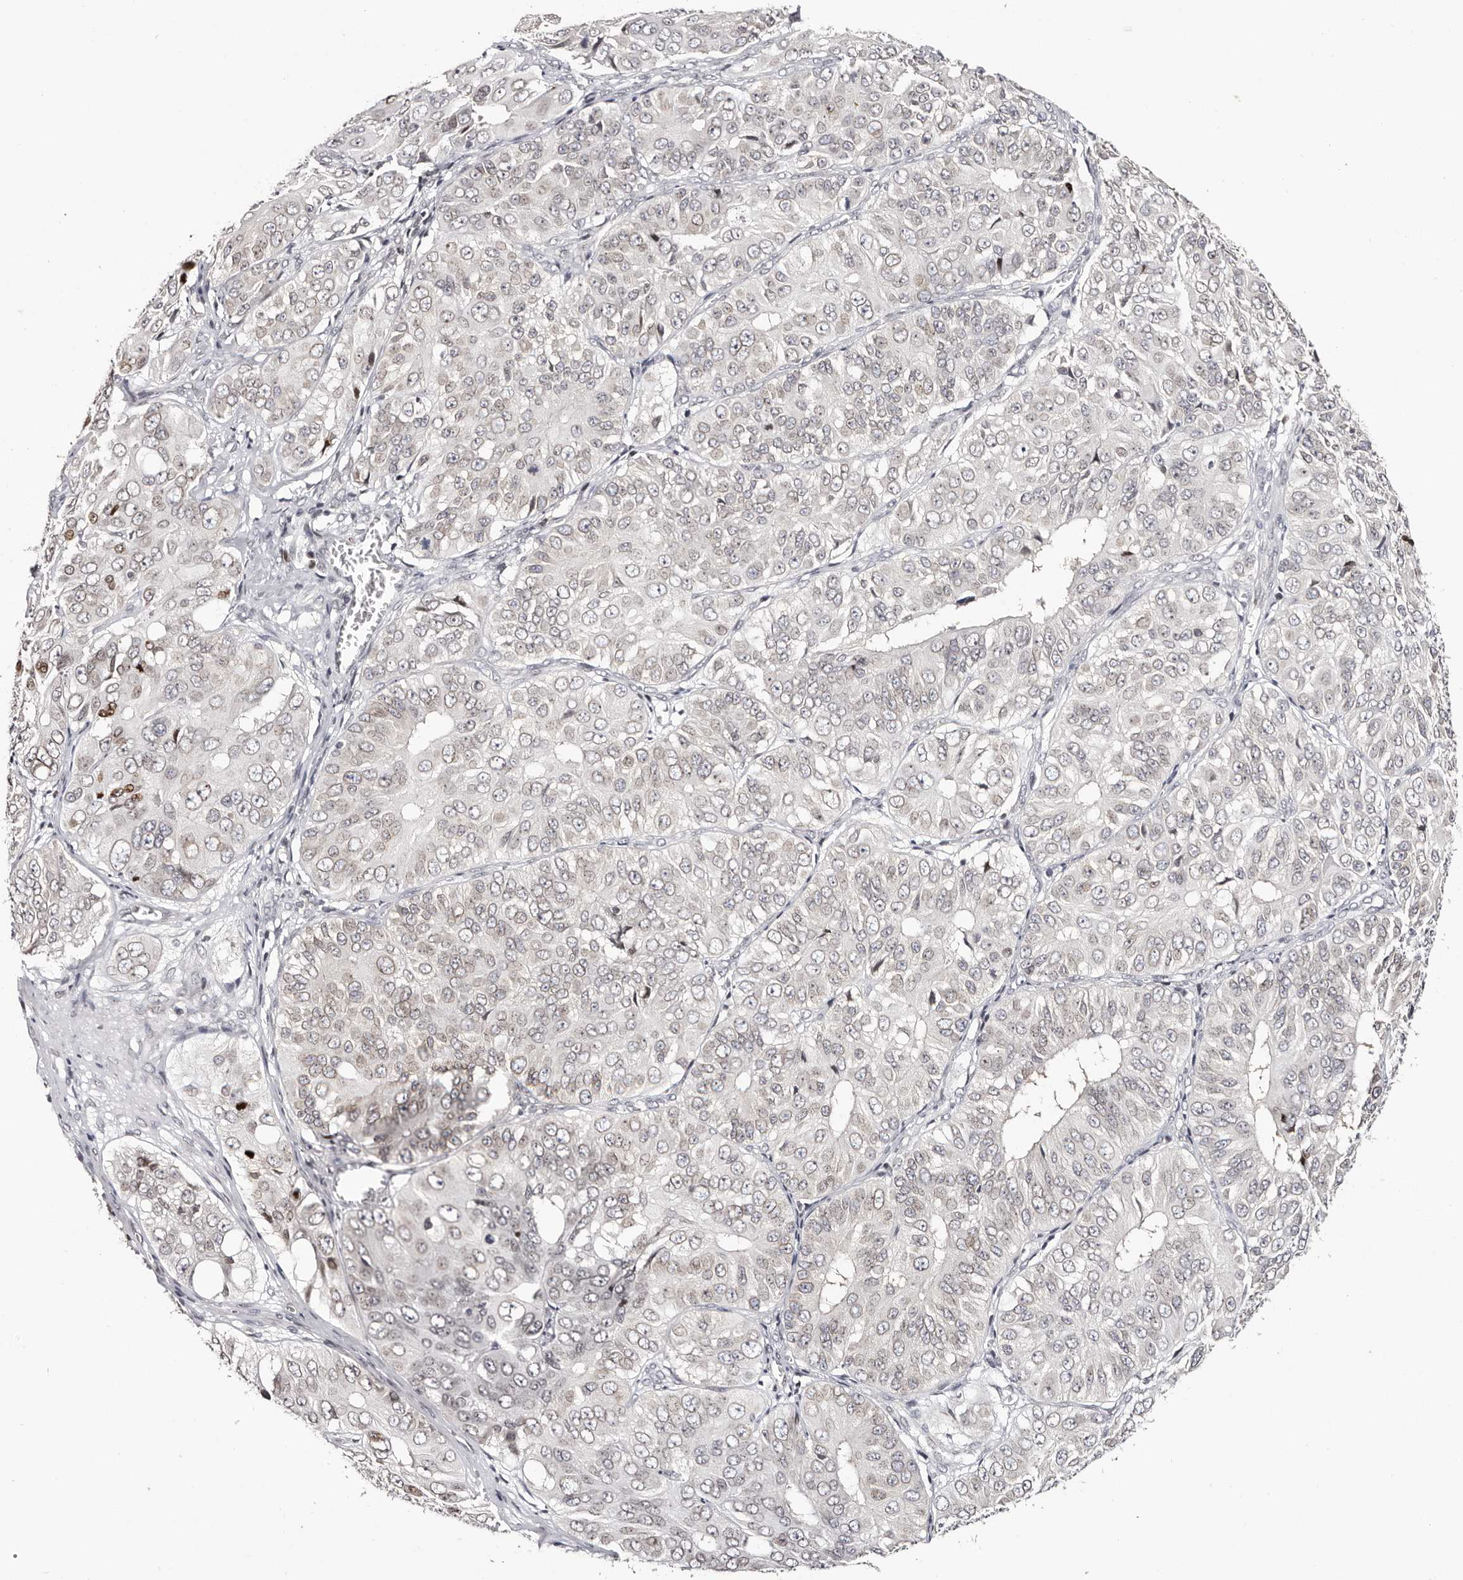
{"staining": {"intensity": "weak", "quantity": "25%-75%", "location": "cytoplasmic/membranous,nuclear"}, "tissue": "ovarian cancer", "cell_type": "Tumor cells", "image_type": "cancer", "snomed": [{"axis": "morphology", "description": "Carcinoma, endometroid"}, {"axis": "topography", "description": "Ovary"}], "caption": "Approximately 25%-75% of tumor cells in human ovarian cancer (endometroid carcinoma) reveal weak cytoplasmic/membranous and nuclear protein positivity as visualized by brown immunohistochemical staining.", "gene": "NUP153", "patient": {"sex": "female", "age": 51}}